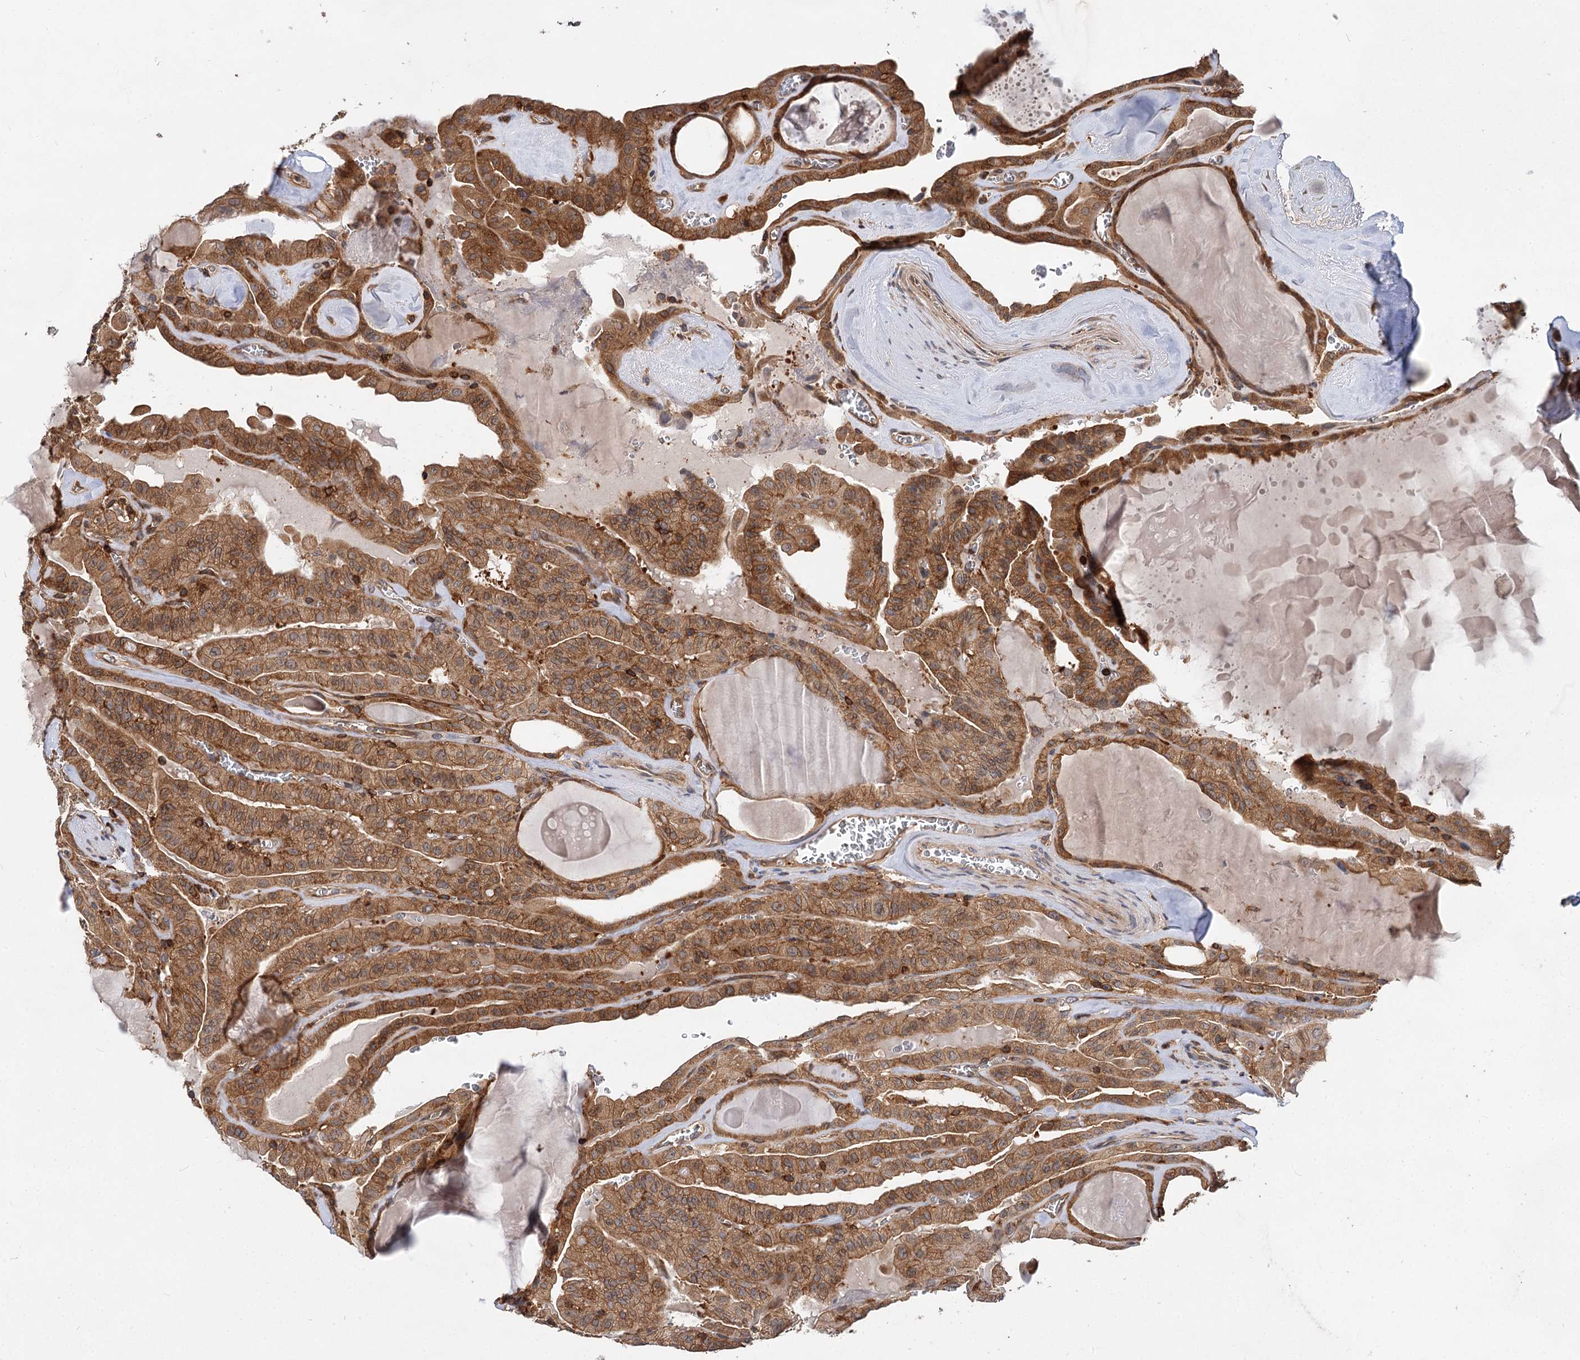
{"staining": {"intensity": "moderate", "quantity": ">75%", "location": "cytoplasmic/membranous"}, "tissue": "thyroid cancer", "cell_type": "Tumor cells", "image_type": "cancer", "snomed": [{"axis": "morphology", "description": "Papillary adenocarcinoma, NOS"}, {"axis": "topography", "description": "Thyroid gland"}], "caption": "Brown immunohistochemical staining in papillary adenocarcinoma (thyroid) reveals moderate cytoplasmic/membranous staining in approximately >75% of tumor cells.", "gene": "PACS1", "patient": {"sex": "male", "age": 52}}